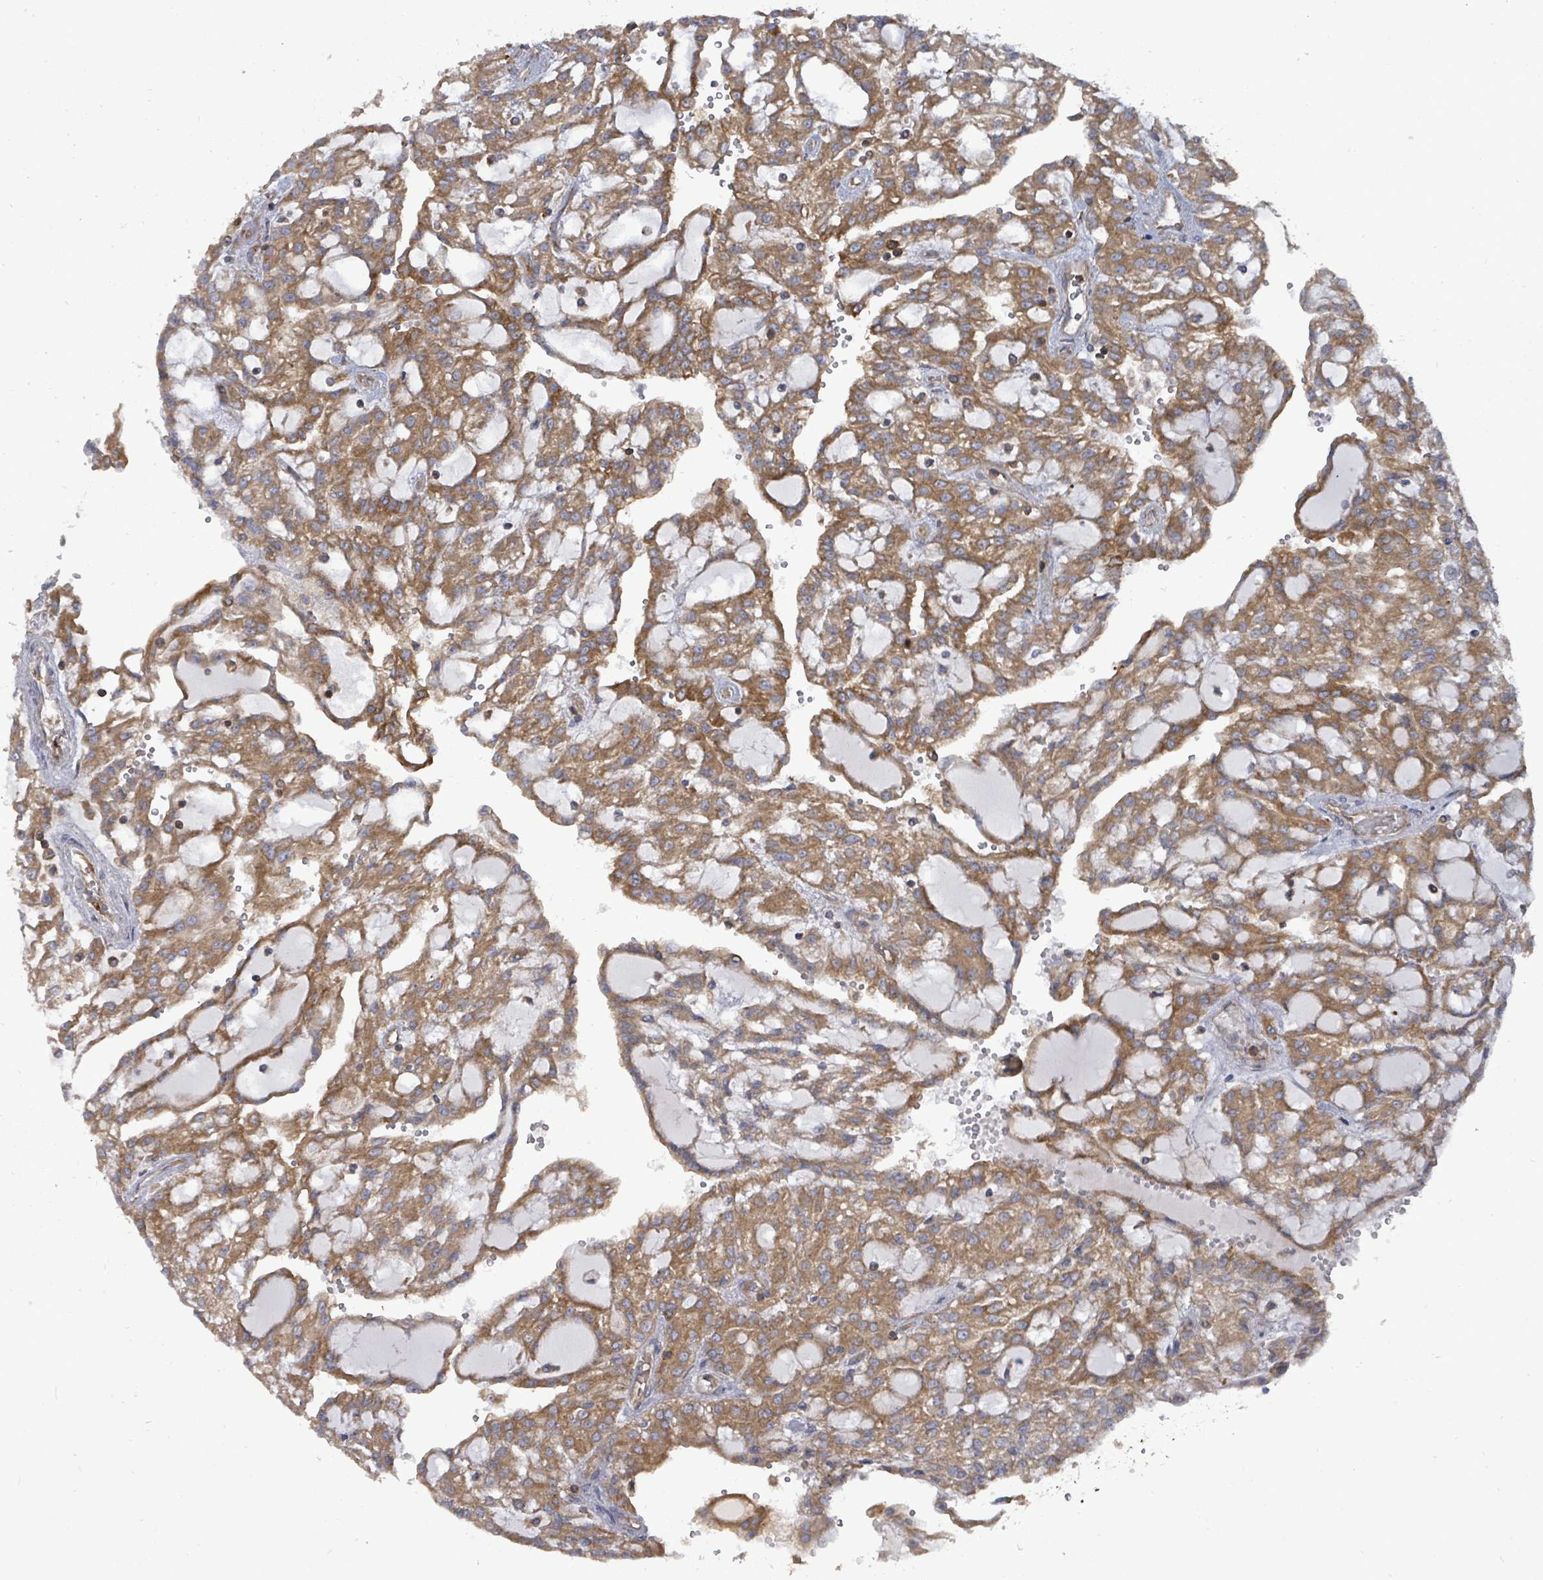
{"staining": {"intensity": "moderate", "quantity": ">75%", "location": "cytoplasmic/membranous"}, "tissue": "renal cancer", "cell_type": "Tumor cells", "image_type": "cancer", "snomed": [{"axis": "morphology", "description": "Adenocarcinoma, NOS"}, {"axis": "topography", "description": "Kidney"}], "caption": "Renal adenocarcinoma tissue shows moderate cytoplasmic/membranous expression in approximately >75% of tumor cells", "gene": "EIF3C", "patient": {"sex": "male", "age": 63}}